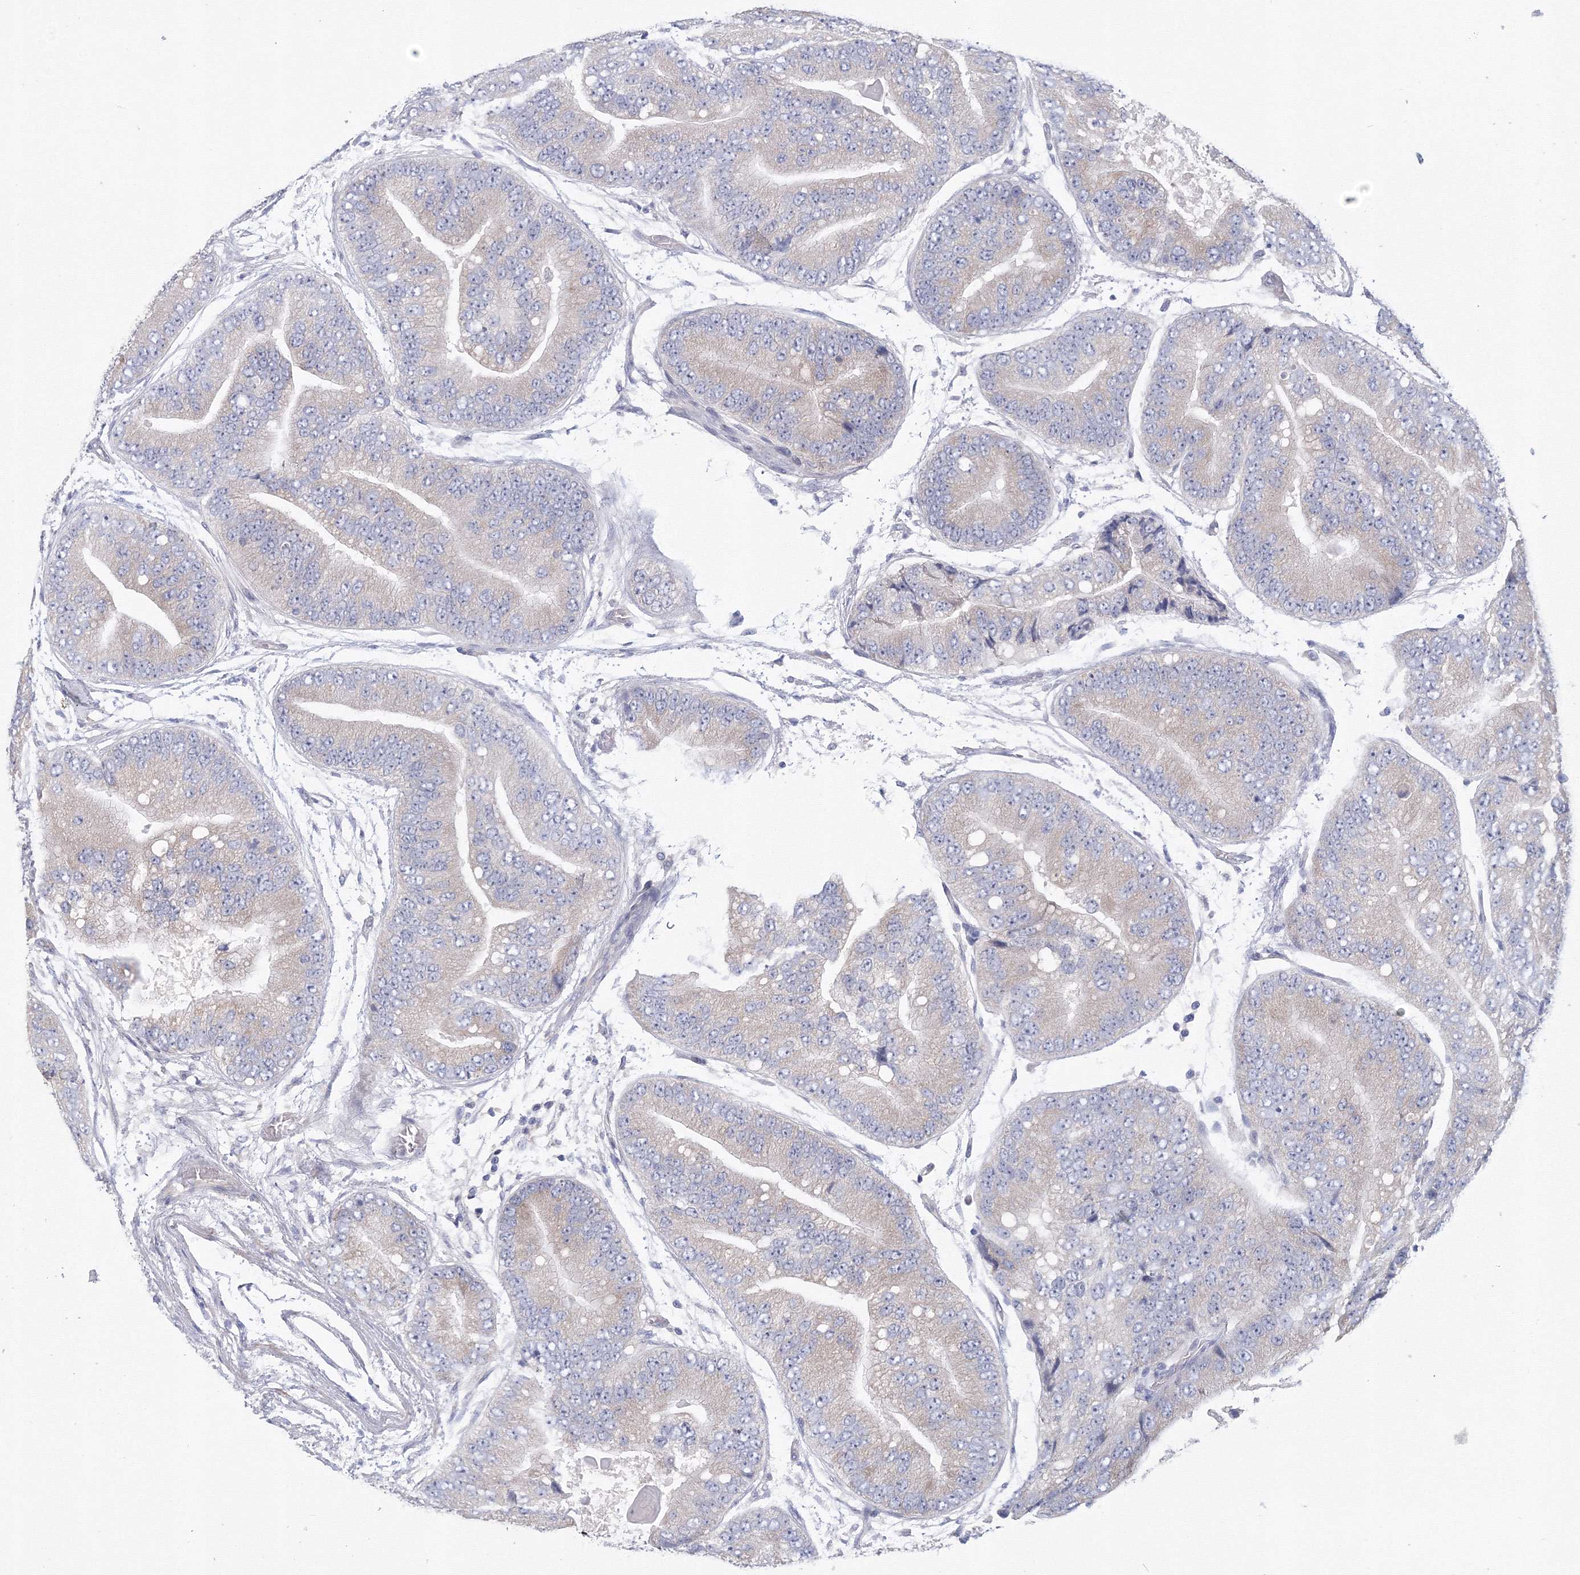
{"staining": {"intensity": "negative", "quantity": "none", "location": "none"}, "tissue": "prostate cancer", "cell_type": "Tumor cells", "image_type": "cancer", "snomed": [{"axis": "morphology", "description": "Adenocarcinoma, High grade"}, {"axis": "topography", "description": "Prostate"}], "caption": "IHC of prostate cancer demonstrates no staining in tumor cells.", "gene": "TACC2", "patient": {"sex": "male", "age": 70}}